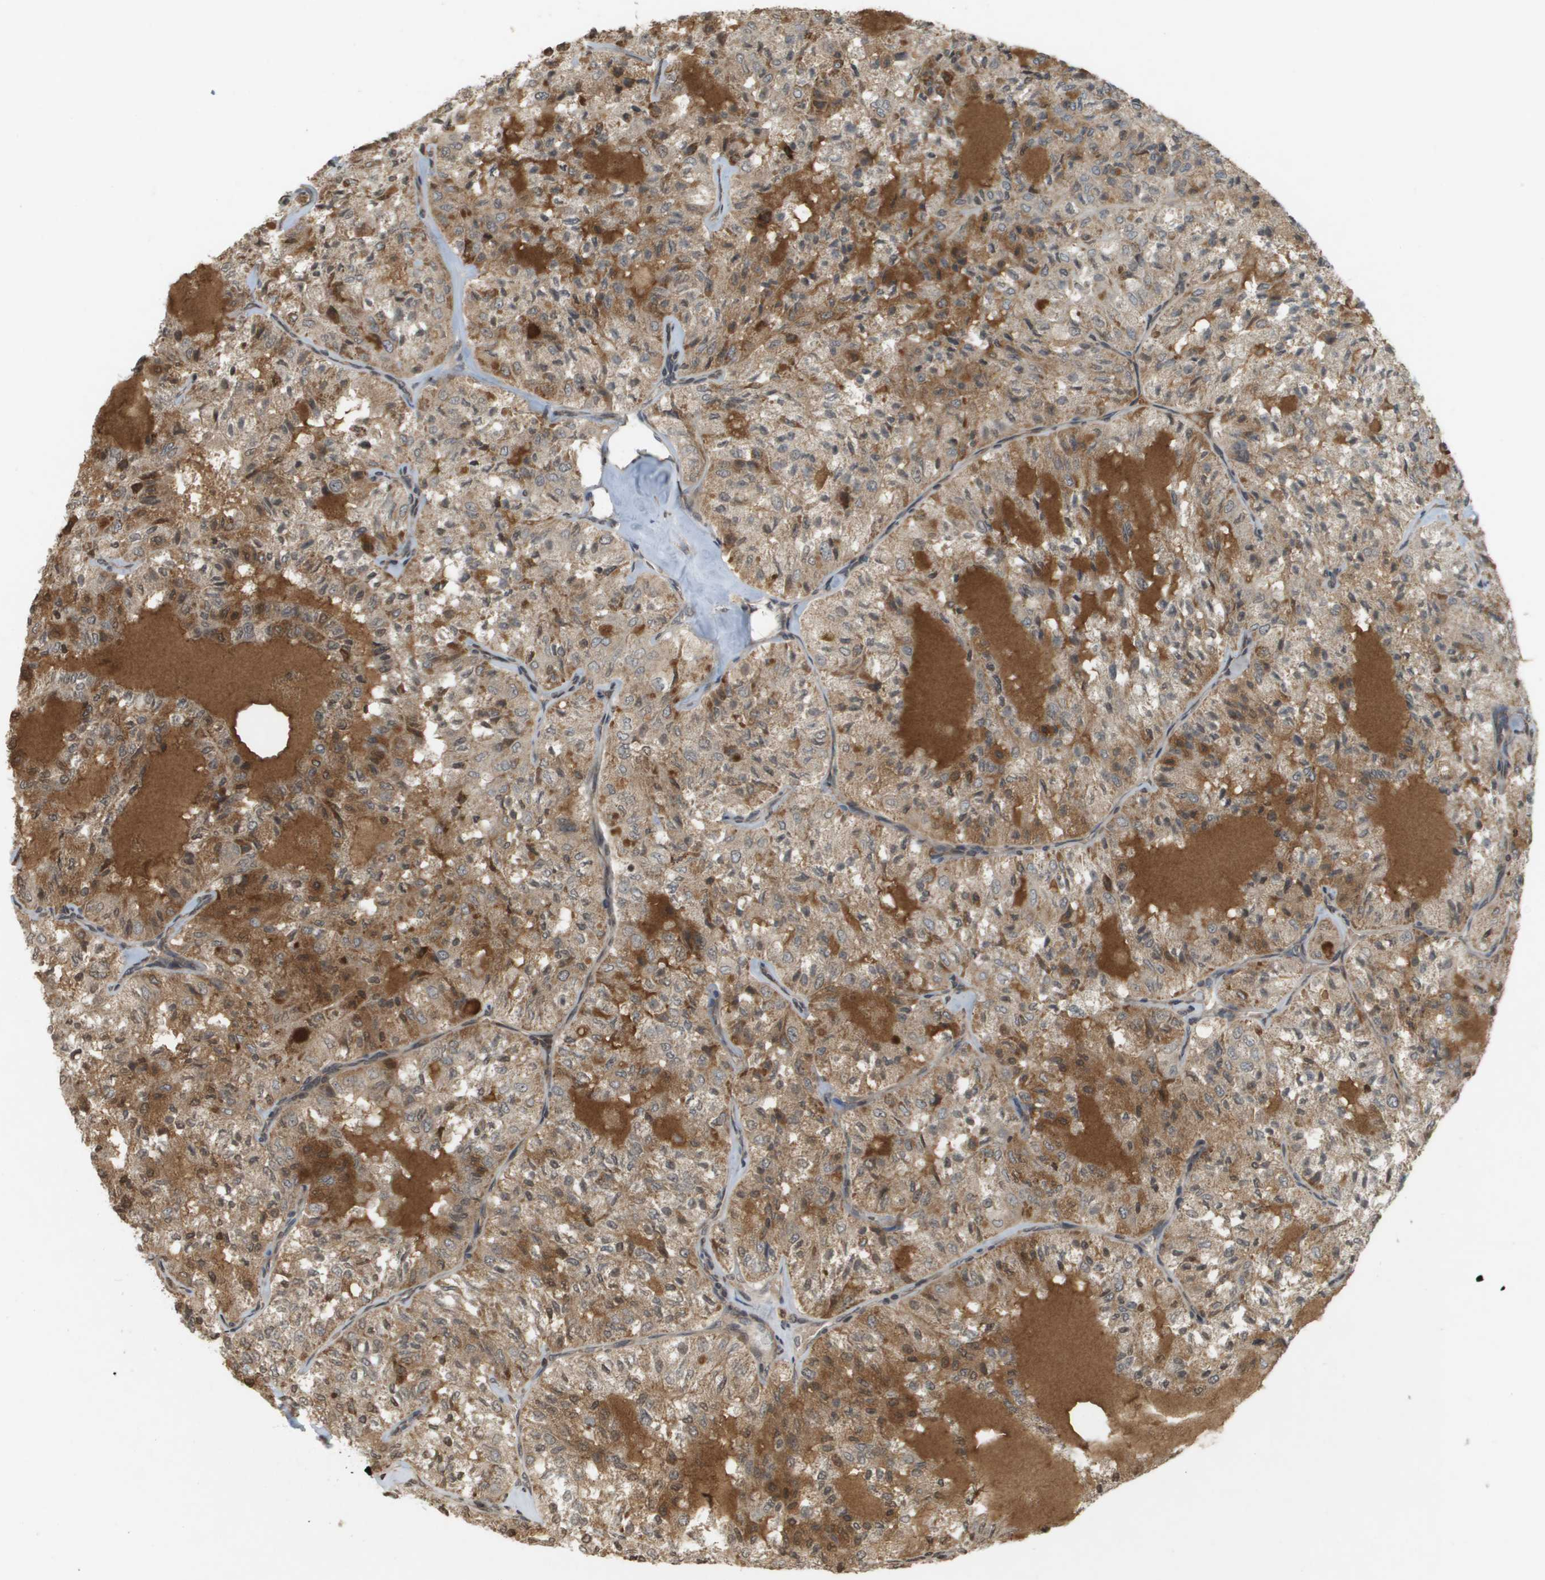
{"staining": {"intensity": "moderate", "quantity": ">75%", "location": "cytoplasmic/membranous"}, "tissue": "thyroid cancer", "cell_type": "Tumor cells", "image_type": "cancer", "snomed": [{"axis": "morphology", "description": "Follicular adenoma carcinoma, NOS"}, {"axis": "topography", "description": "Thyroid gland"}], "caption": "Protein expression analysis of thyroid cancer (follicular adenoma carcinoma) demonstrates moderate cytoplasmic/membranous positivity in approximately >75% of tumor cells. (Brightfield microscopy of DAB IHC at high magnification).", "gene": "RAB21", "patient": {"sex": "male", "age": 75}}